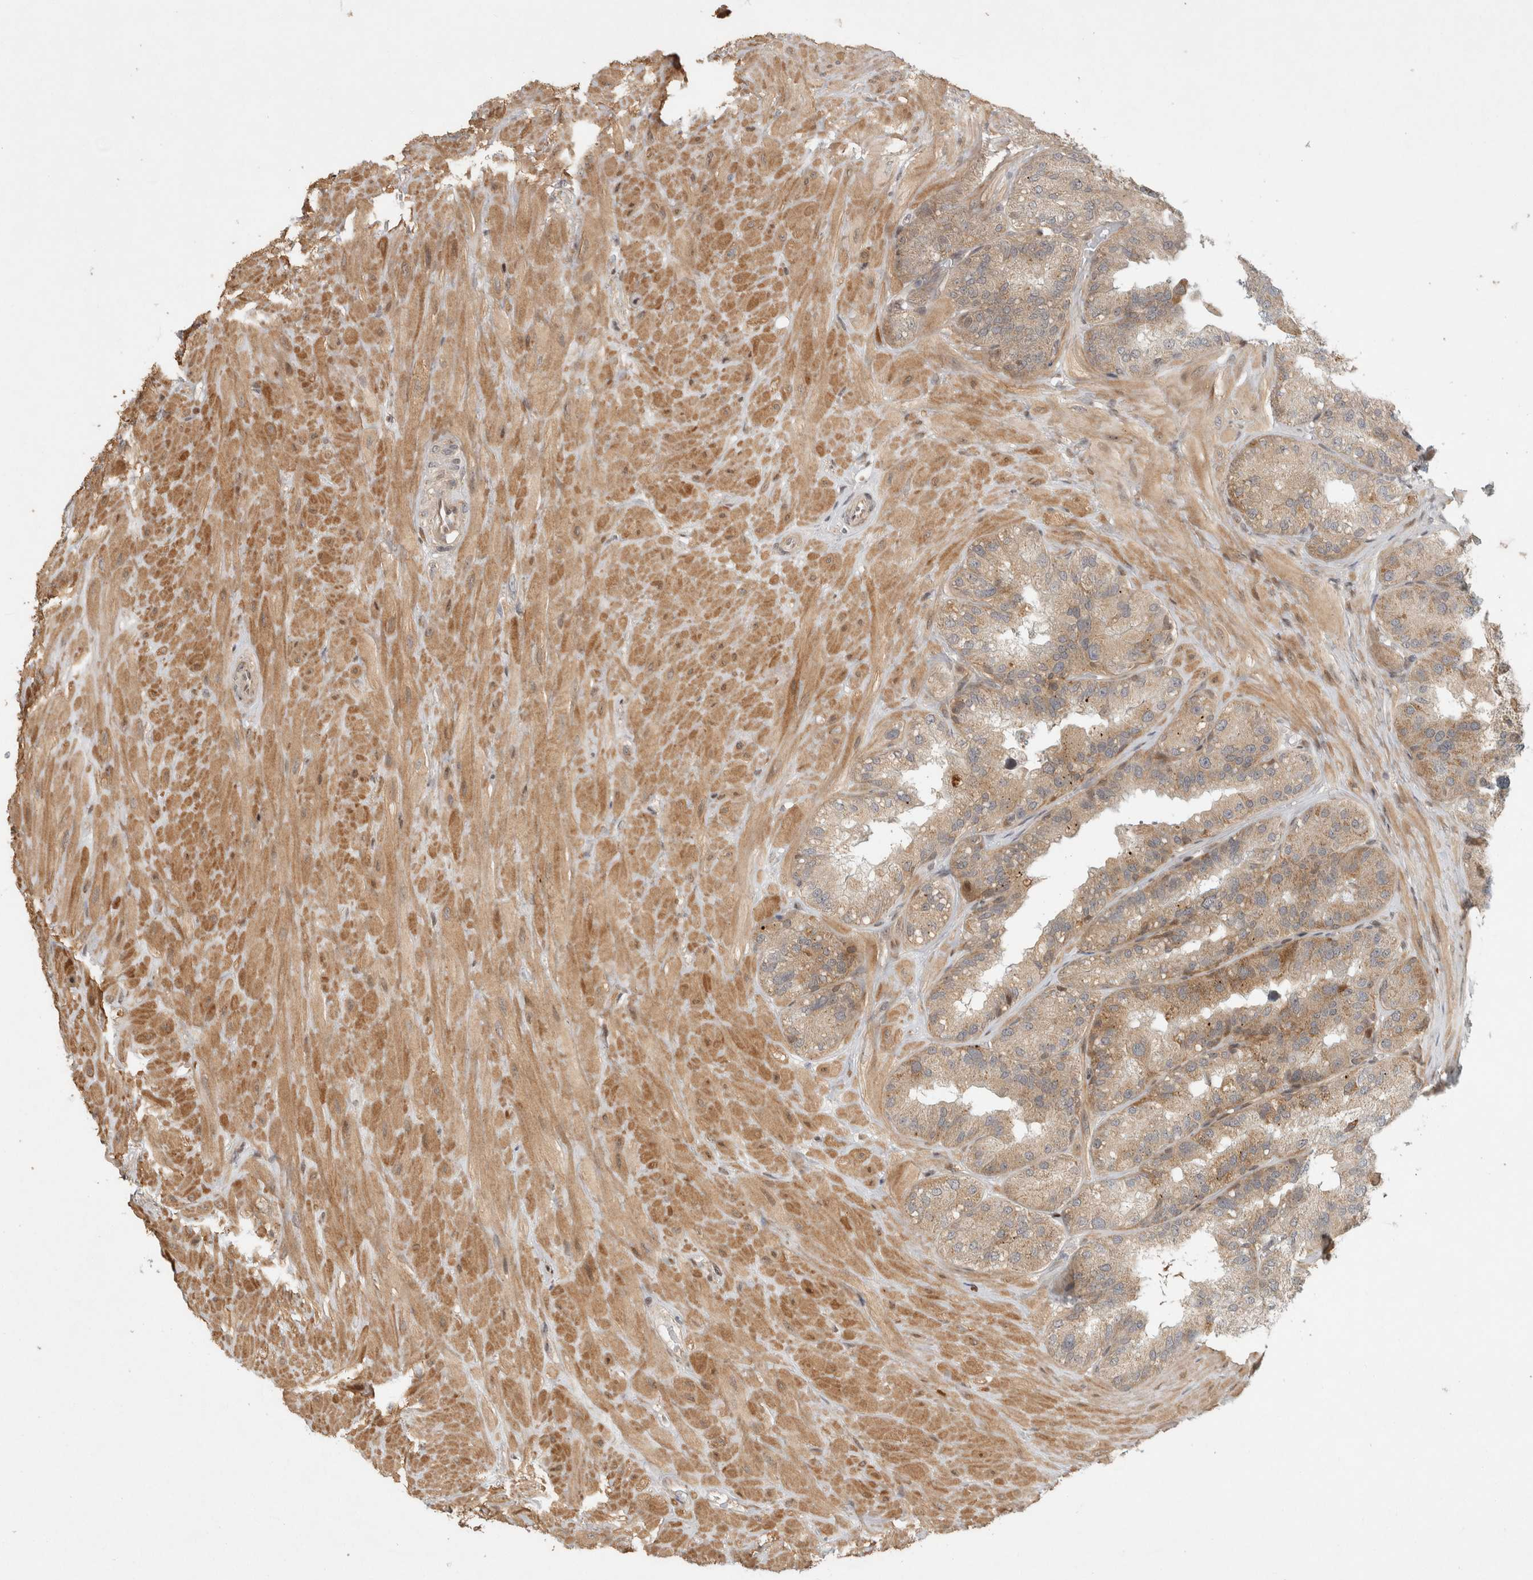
{"staining": {"intensity": "weak", "quantity": ">75%", "location": "cytoplasmic/membranous"}, "tissue": "seminal vesicle", "cell_type": "Glandular cells", "image_type": "normal", "snomed": [{"axis": "morphology", "description": "Normal tissue, NOS"}, {"axis": "topography", "description": "Prostate"}, {"axis": "topography", "description": "Seminal veicle"}], "caption": "Protein staining demonstrates weak cytoplasmic/membranous positivity in approximately >75% of glandular cells in unremarkable seminal vesicle. (Stains: DAB in brown, nuclei in blue, Microscopy: brightfield microscopy at high magnification).", "gene": "KDM8", "patient": {"sex": "male", "age": 51}}